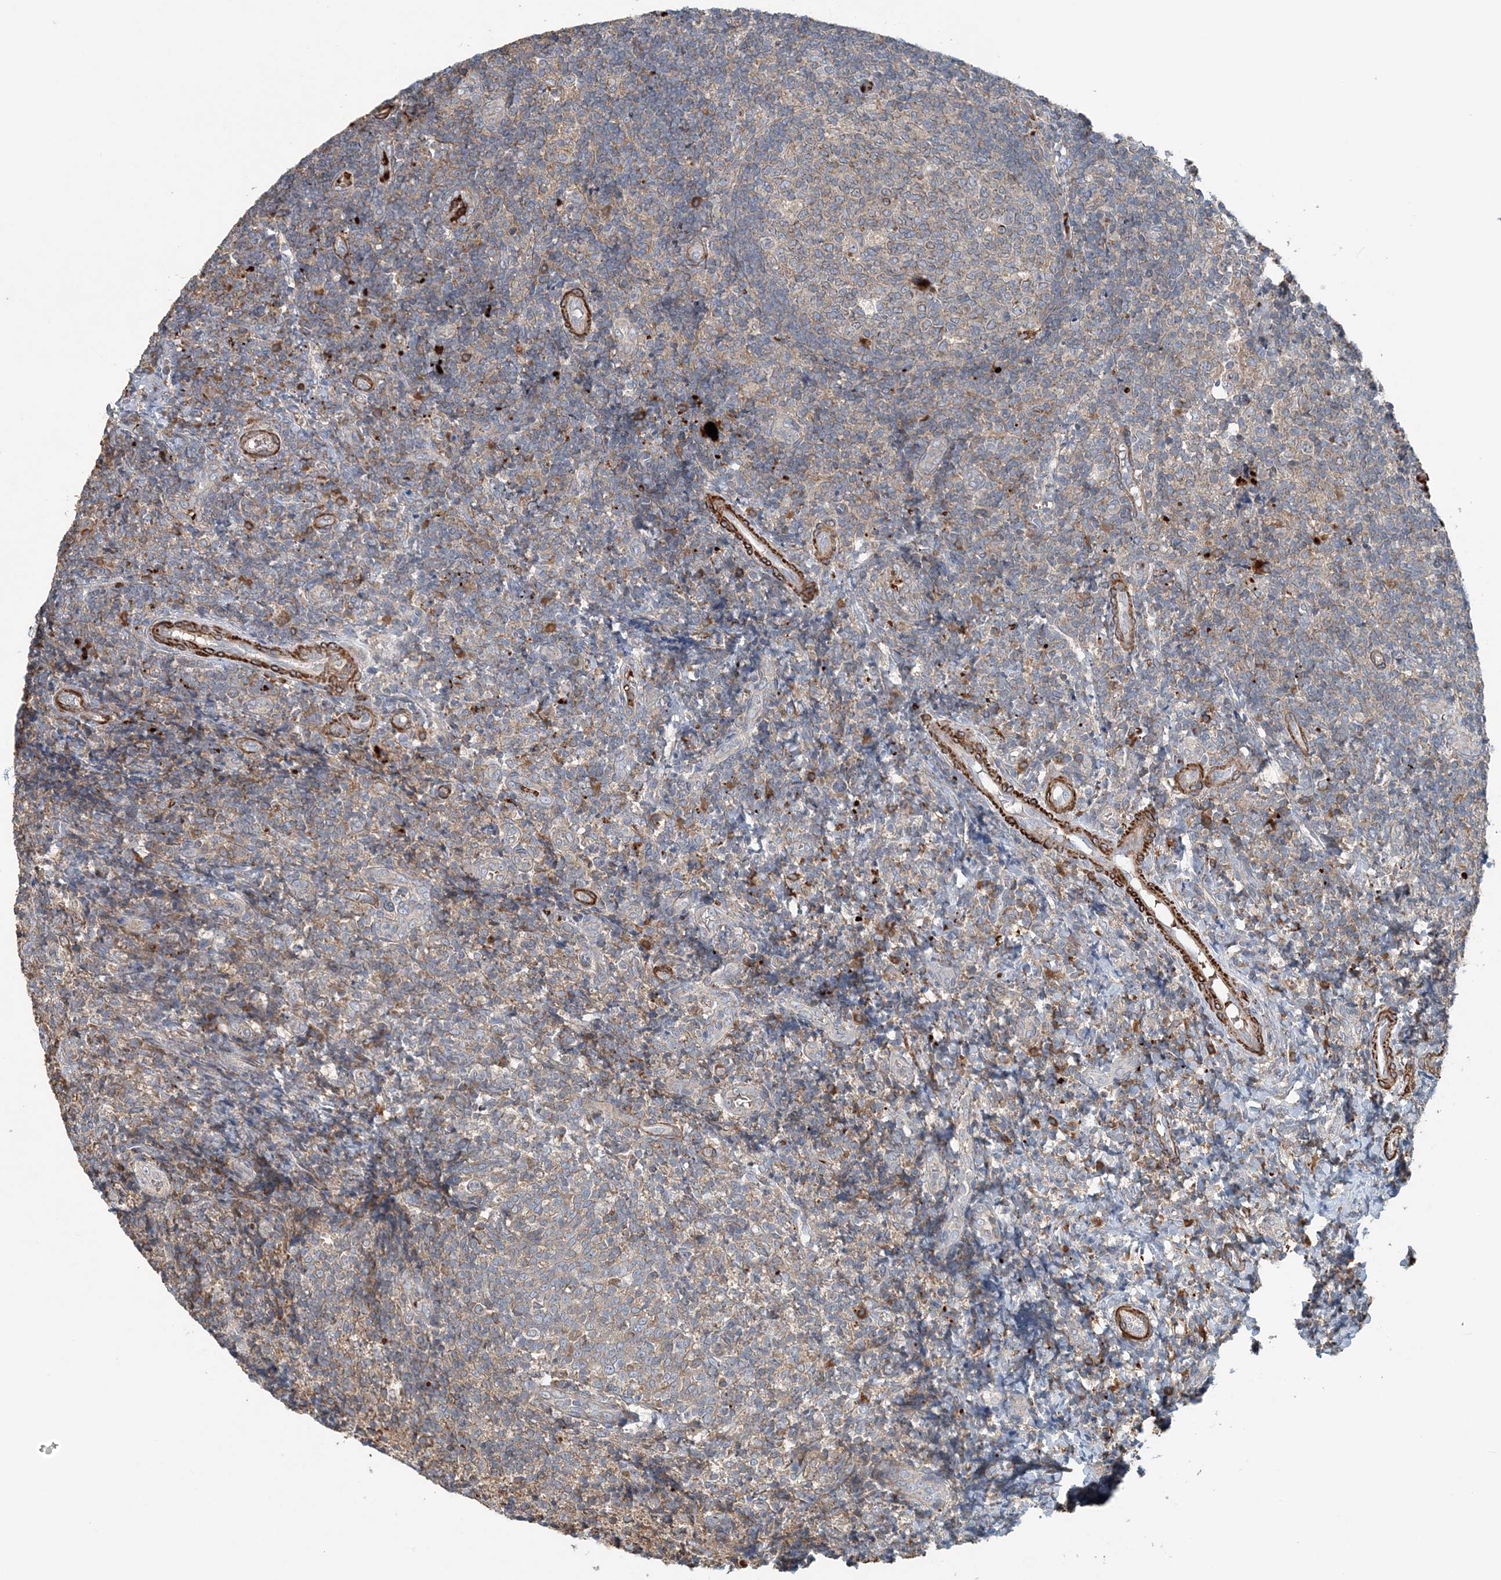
{"staining": {"intensity": "moderate", "quantity": "<25%", "location": "cytoplasmic/membranous"}, "tissue": "tonsil", "cell_type": "Germinal center cells", "image_type": "normal", "snomed": [{"axis": "morphology", "description": "Normal tissue, NOS"}, {"axis": "topography", "description": "Tonsil"}], "caption": "Immunohistochemical staining of unremarkable human tonsil exhibits moderate cytoplasmic/membranous protein expression in about <25% of germinal center cells.", "gene": "TTI1", "patient": {"sex": "female", "age": 19}}